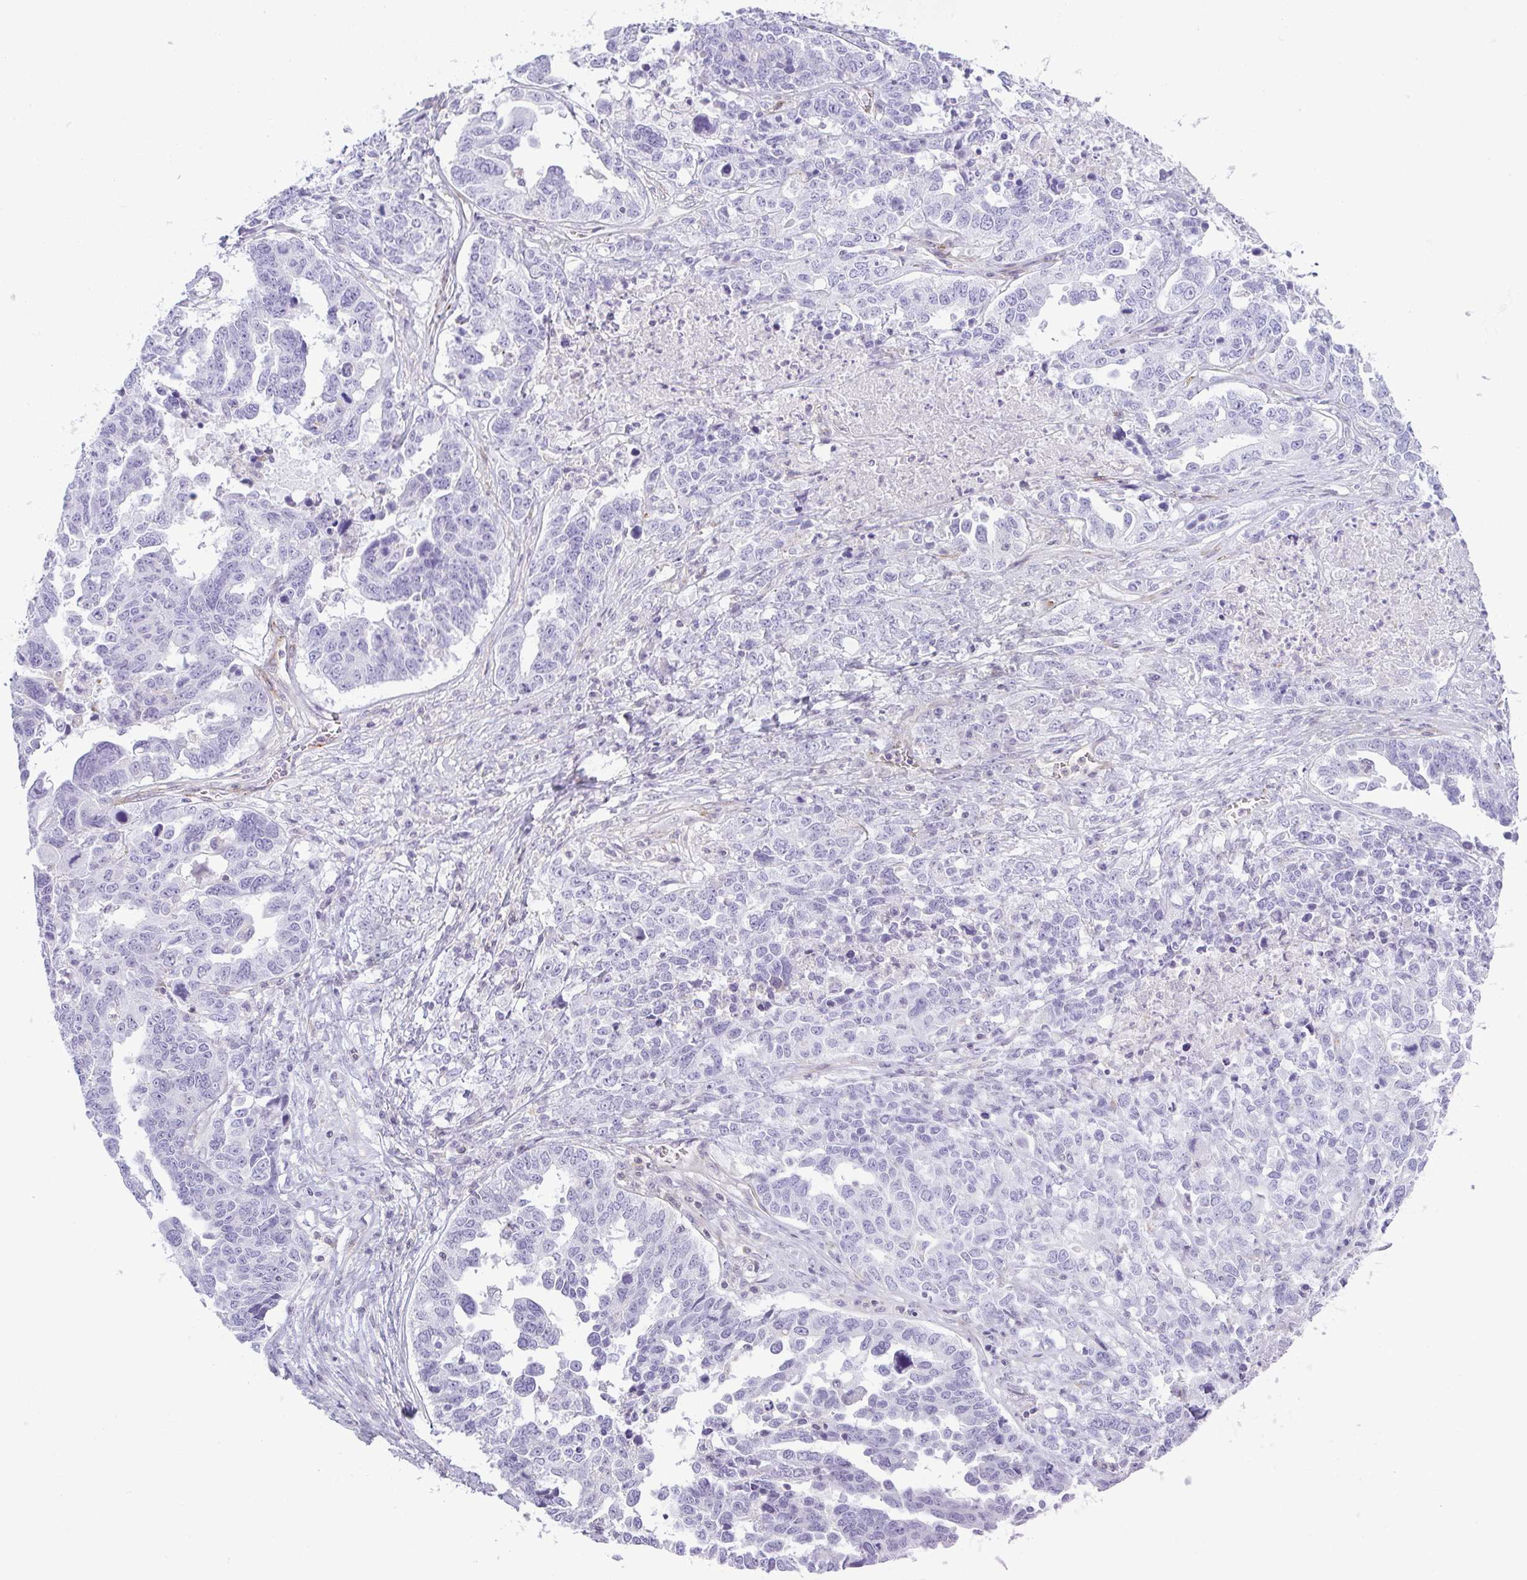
{"staining": {"intensity": "negative", "quantity": "none", "location": "none"}, "tissue": "ovarian cancer", "cell_type": "Tumor cells", "image_type": "cancer", "snomed": [{"axis": "morphology", "description": "Carcinoma, endometroid"}, {"axis": "topography", "description": "Ovary"}], "caption": "Human endometroid carcinoma (ovarian) stained for a protein using immunohistochemistry (IHC) reveals no positivity in tumor cells.", "gene": "CDRT15", "patient": {"sex": "female", "age": 62}}